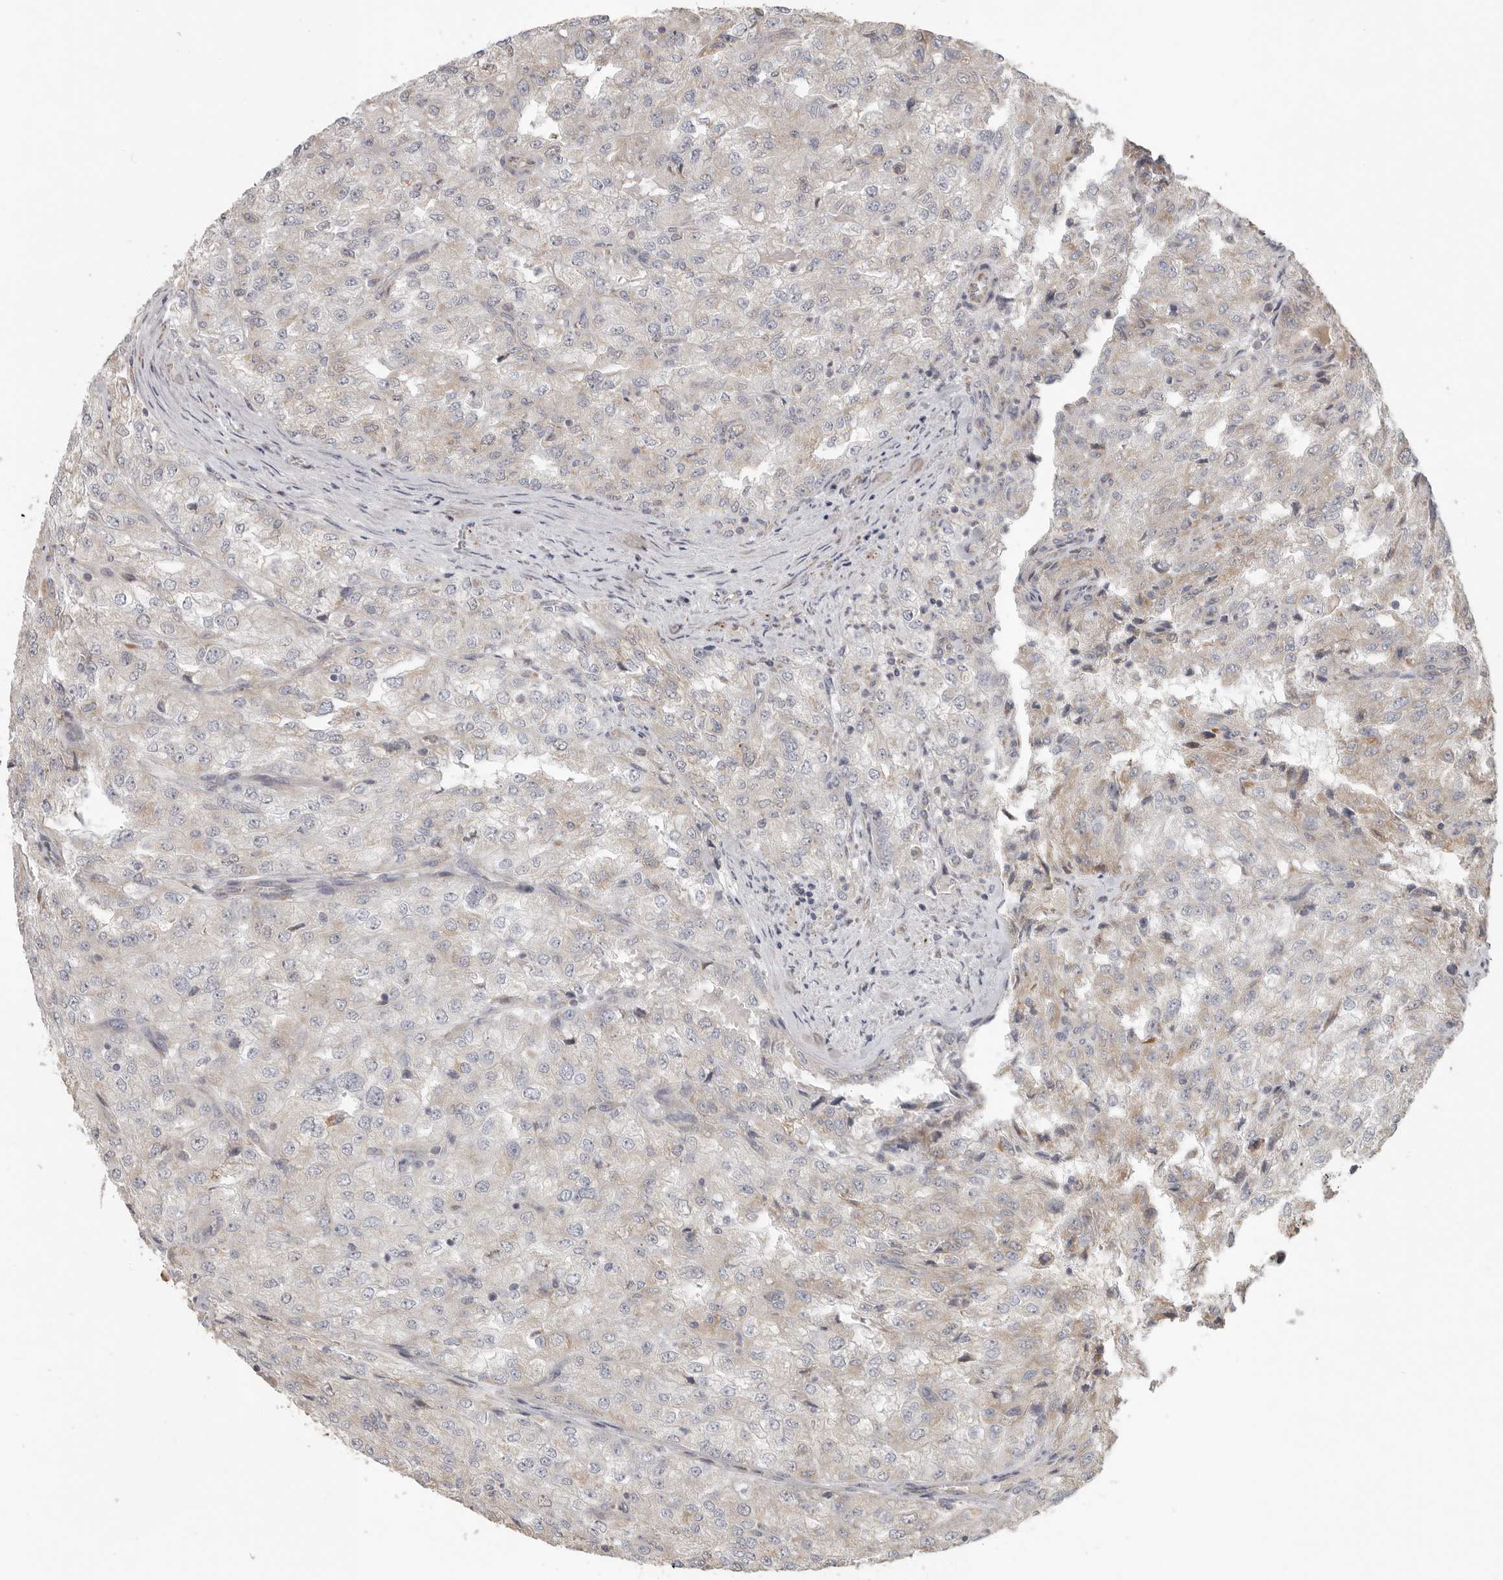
{"staining": {"intensity": "weak", "quantity": "<25%", "location": "cytoplasmic/membranous"}, "tissue": "renal cancer", "cell_type": "Tumor cells", "image_type": "cancer", "snomed": [{"axis": "morphology", "description": "Adenocarcinoma, NOS"}, {"axis": "topography", "description": "Kidney"}], "caption": "Tumor cells are negative for protein expression in human adenocarcinoma (renal). Nuclei are stained in blue.", "gene": "UNK", "patient": {"sex": "female", "age": 54}}